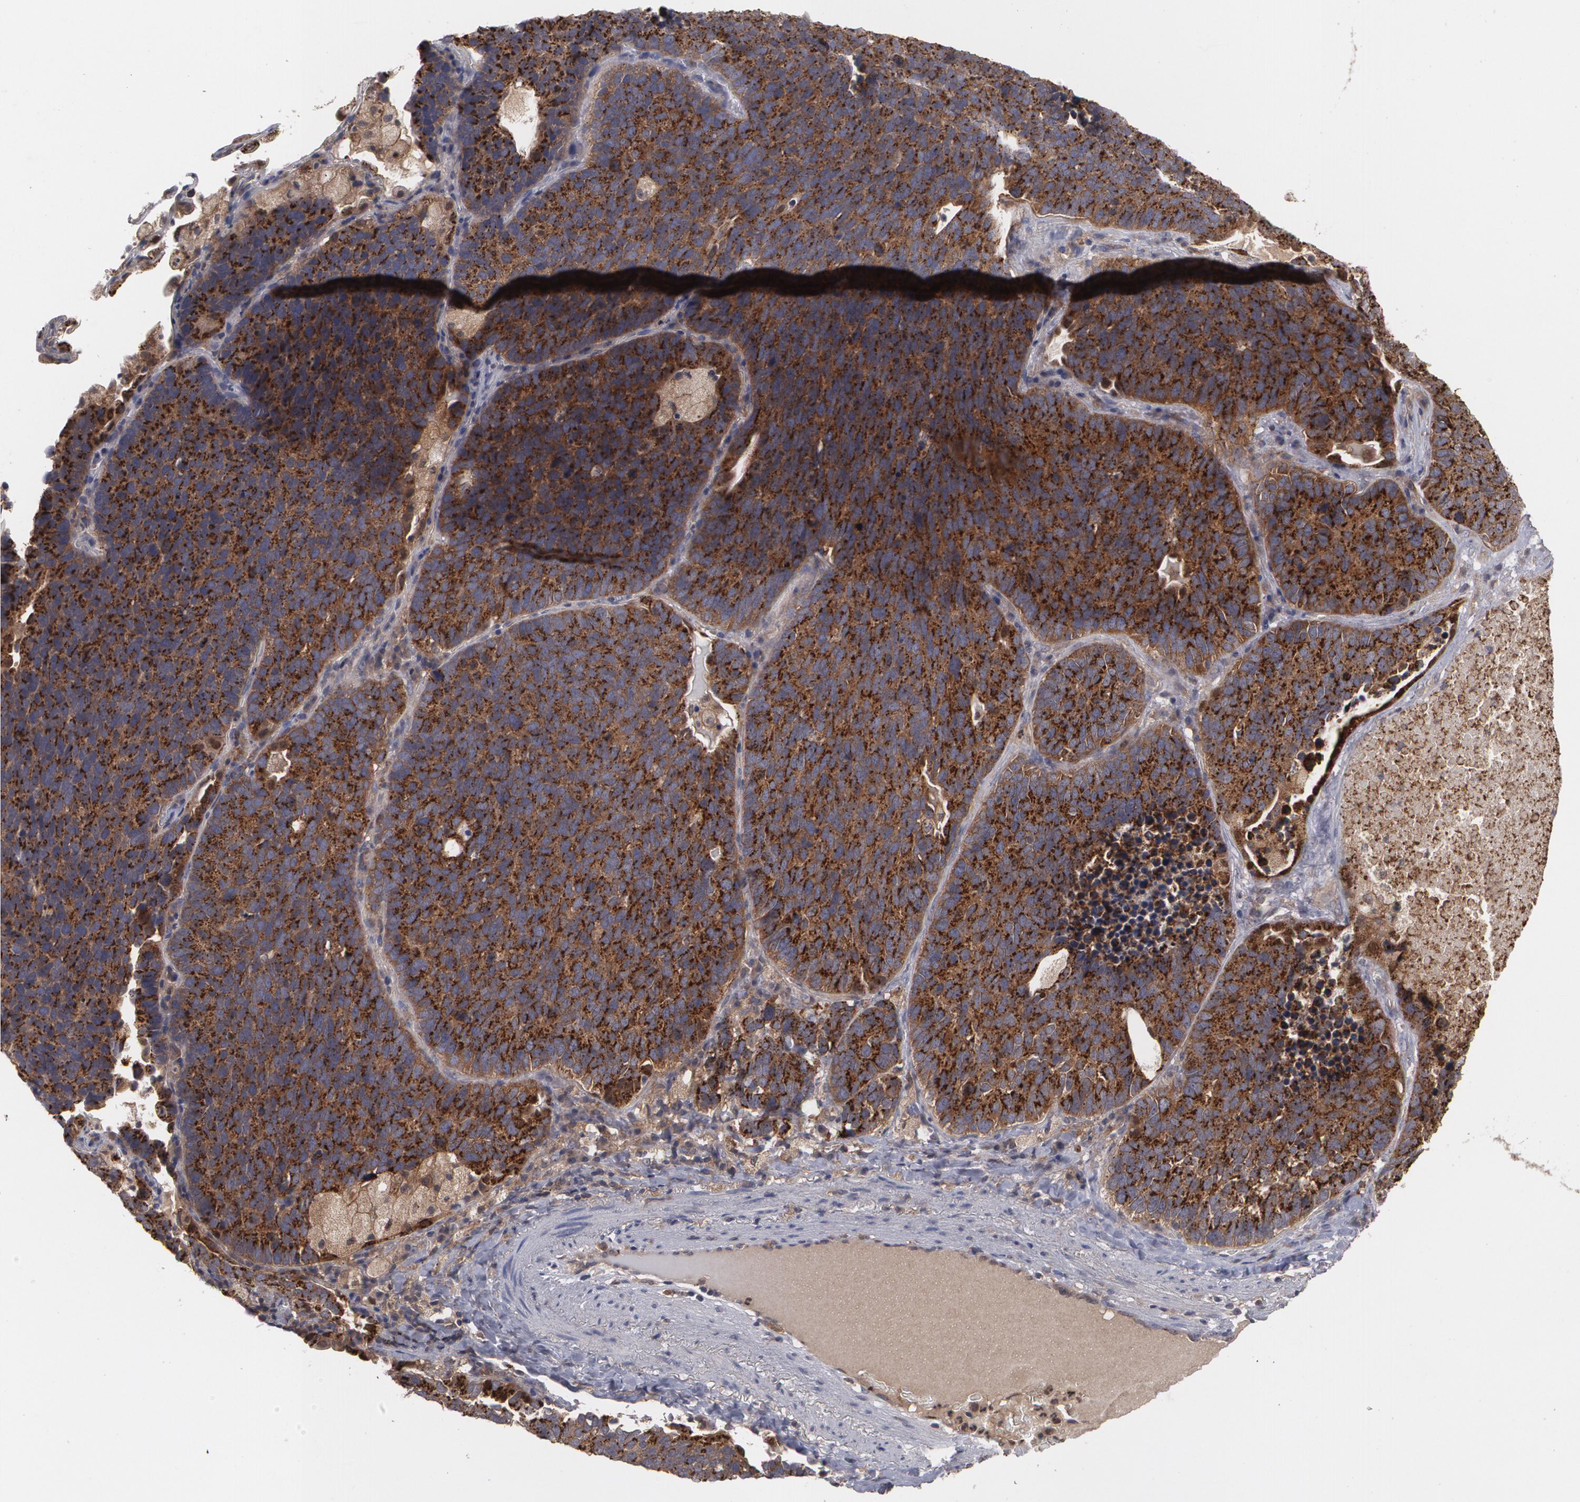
{"staining": {"intensity": "strong", "quantity": ">75%", "location": "cytoplasmic/membranous"}, "tissue": "lung cancer", "cell_type": "Tumor cells", "image_type": "cancer", "snomed": [{"axis": "morphology", "description": "Neoplasm, malignant, NOS"}, {"axis": "topography", "description": "Lung"}], "caption": "High-power microscopy captured an immunohistochemistry image of malignant neoplasm (lung), revealing strong cytoplasmic/membranous expression in approximately >75% of tumor cells.", "gene": "HTT", "patient": {"sex": "female", "age": 75}}